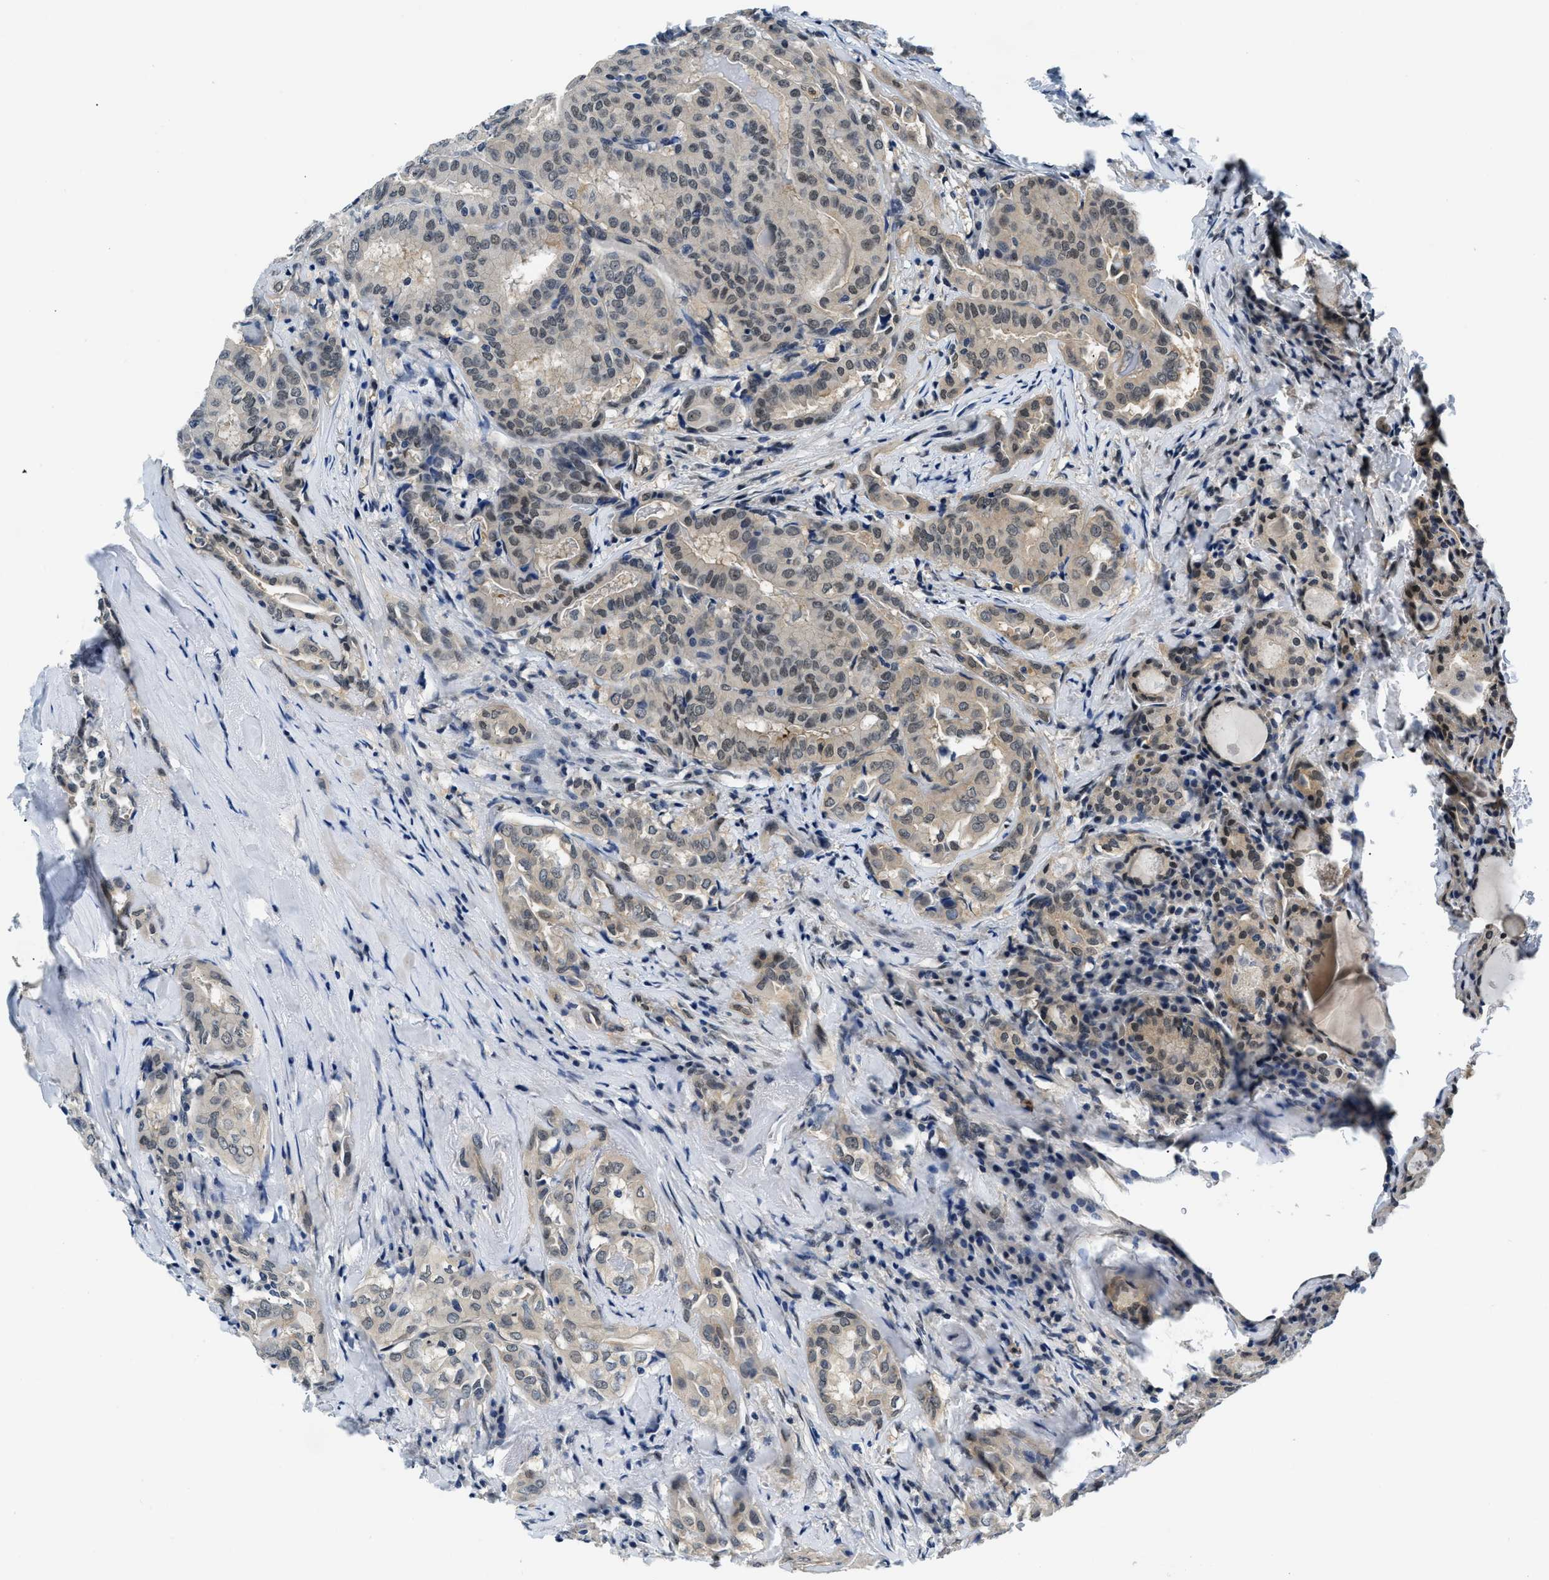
{"staining": {"intensity": "moderate", "quantity": ">75%", "location": "cytoplasmic/membranous,nuclear"}, "tissue": "thyroid cancer", "cell_type": "Tumor cells", "image_type": "cancer", "snomed": [{"axis": "morphology", "description": "Papillary adenocarcinoma, NOS"}, {"axis": "topography", "description": "Thyroid gland"}], "caption": "A high-resolution histopathology image shows IHC staining of thyroid cancer, which exhibits moderate cytoplasmic/membranous and nuclear staining in about >75% of tumor cells.", "gene": "SMAD4", "patient": {"sex": "female", "age": 42}}